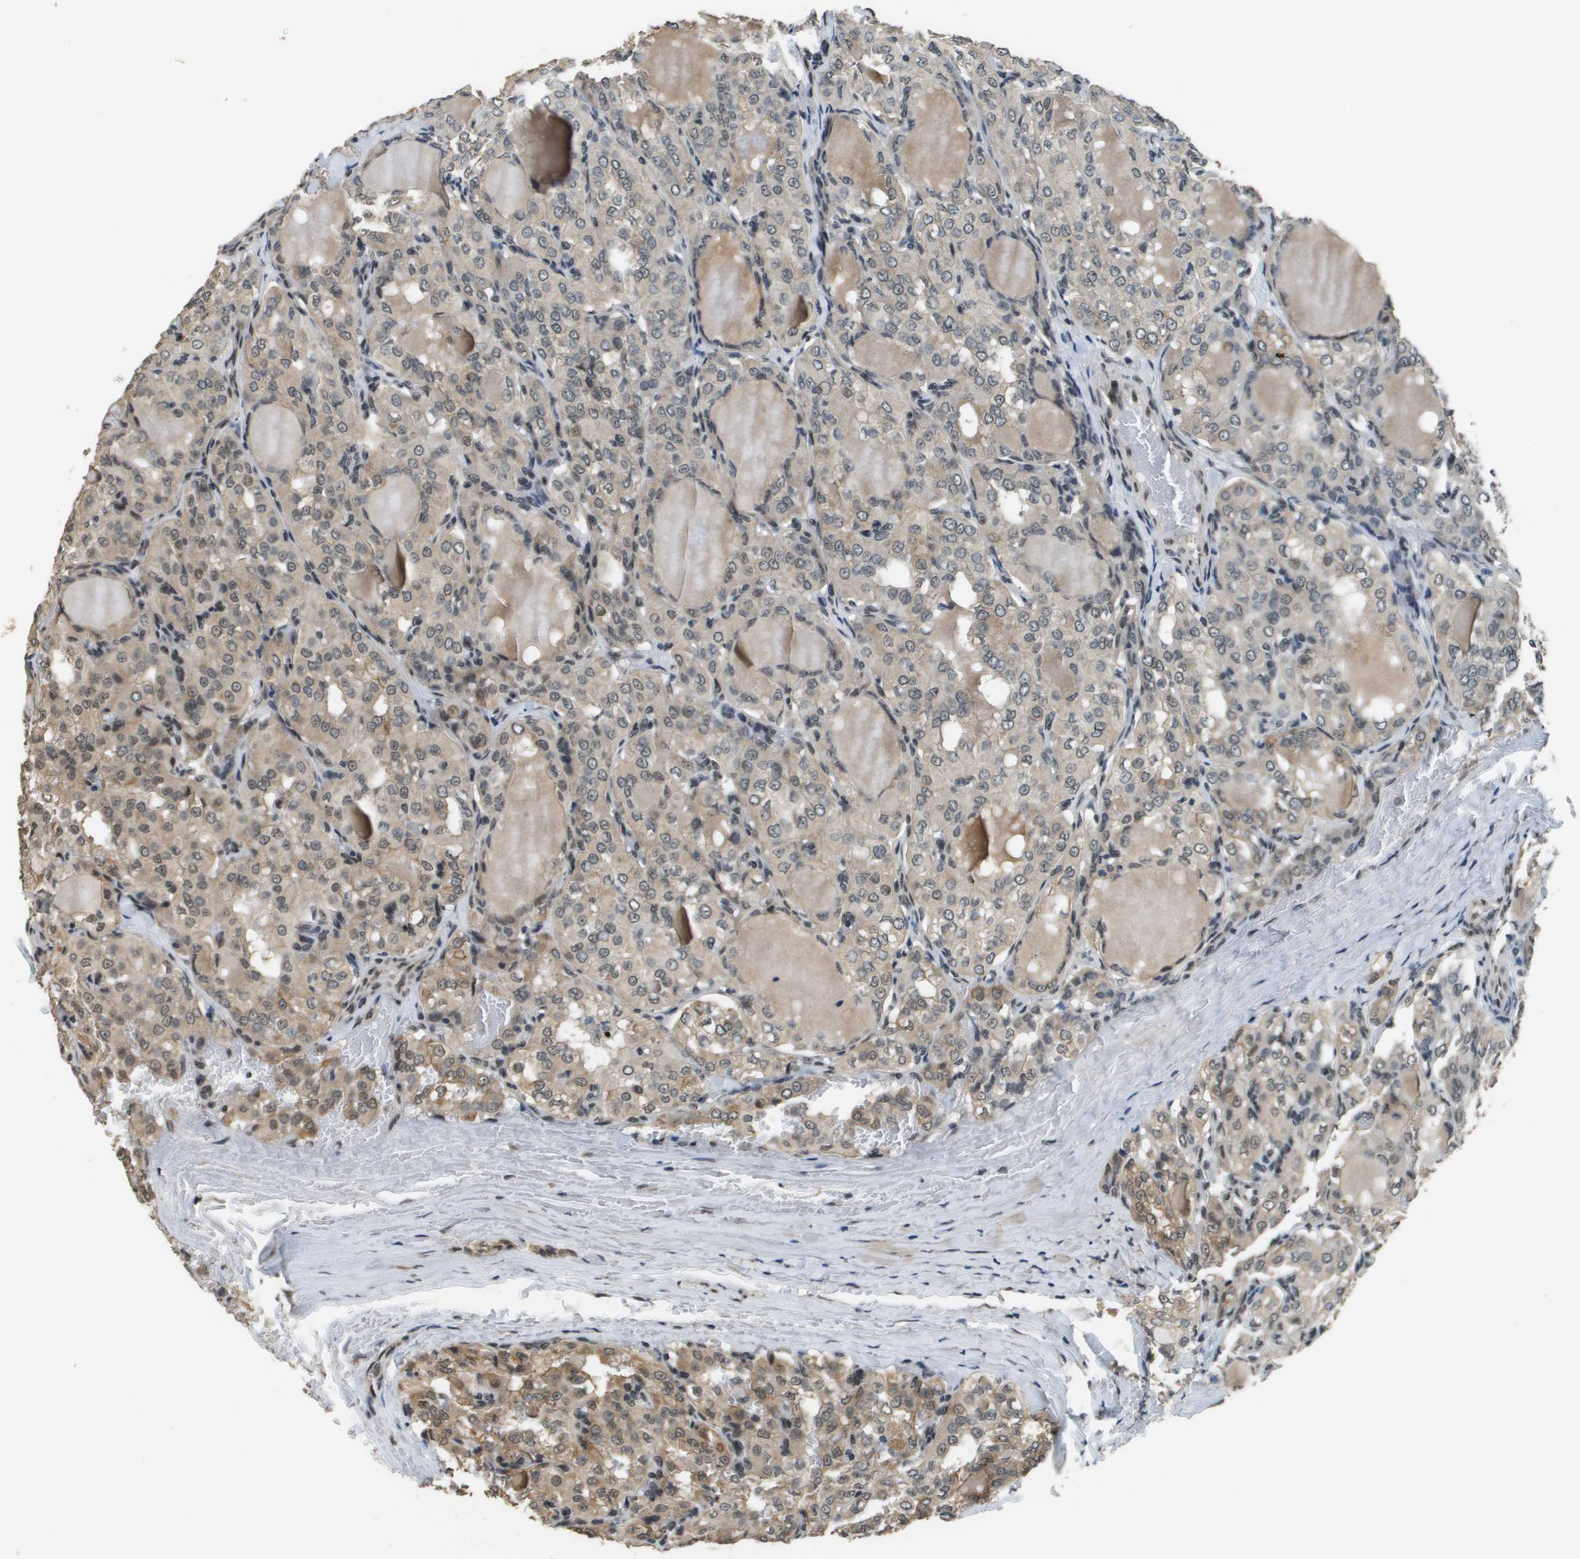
{"staining": {"intensity": "weak", "quantity": "25%-75%", "location": "cytoplasmic/membranous,nuclear"}, "tissue": "thyroid cancer", "cell_type": "Tumor cells", "image_type": "cancer", "snomed": [{"axis": "morphology", "description": "Papillary adenocarcinoma, NOS"}, {"axis": "topography", "description": "Thyroid gland"}], "caption": "Immunohistochemistry of human thyroid cancer reveals low levels of weak cytoplasmic/membranous and nuclear staining in about 25%-75% of tumor cells.", "gene": "FANCC", "patient": {"sex": "male", "age": 20}}